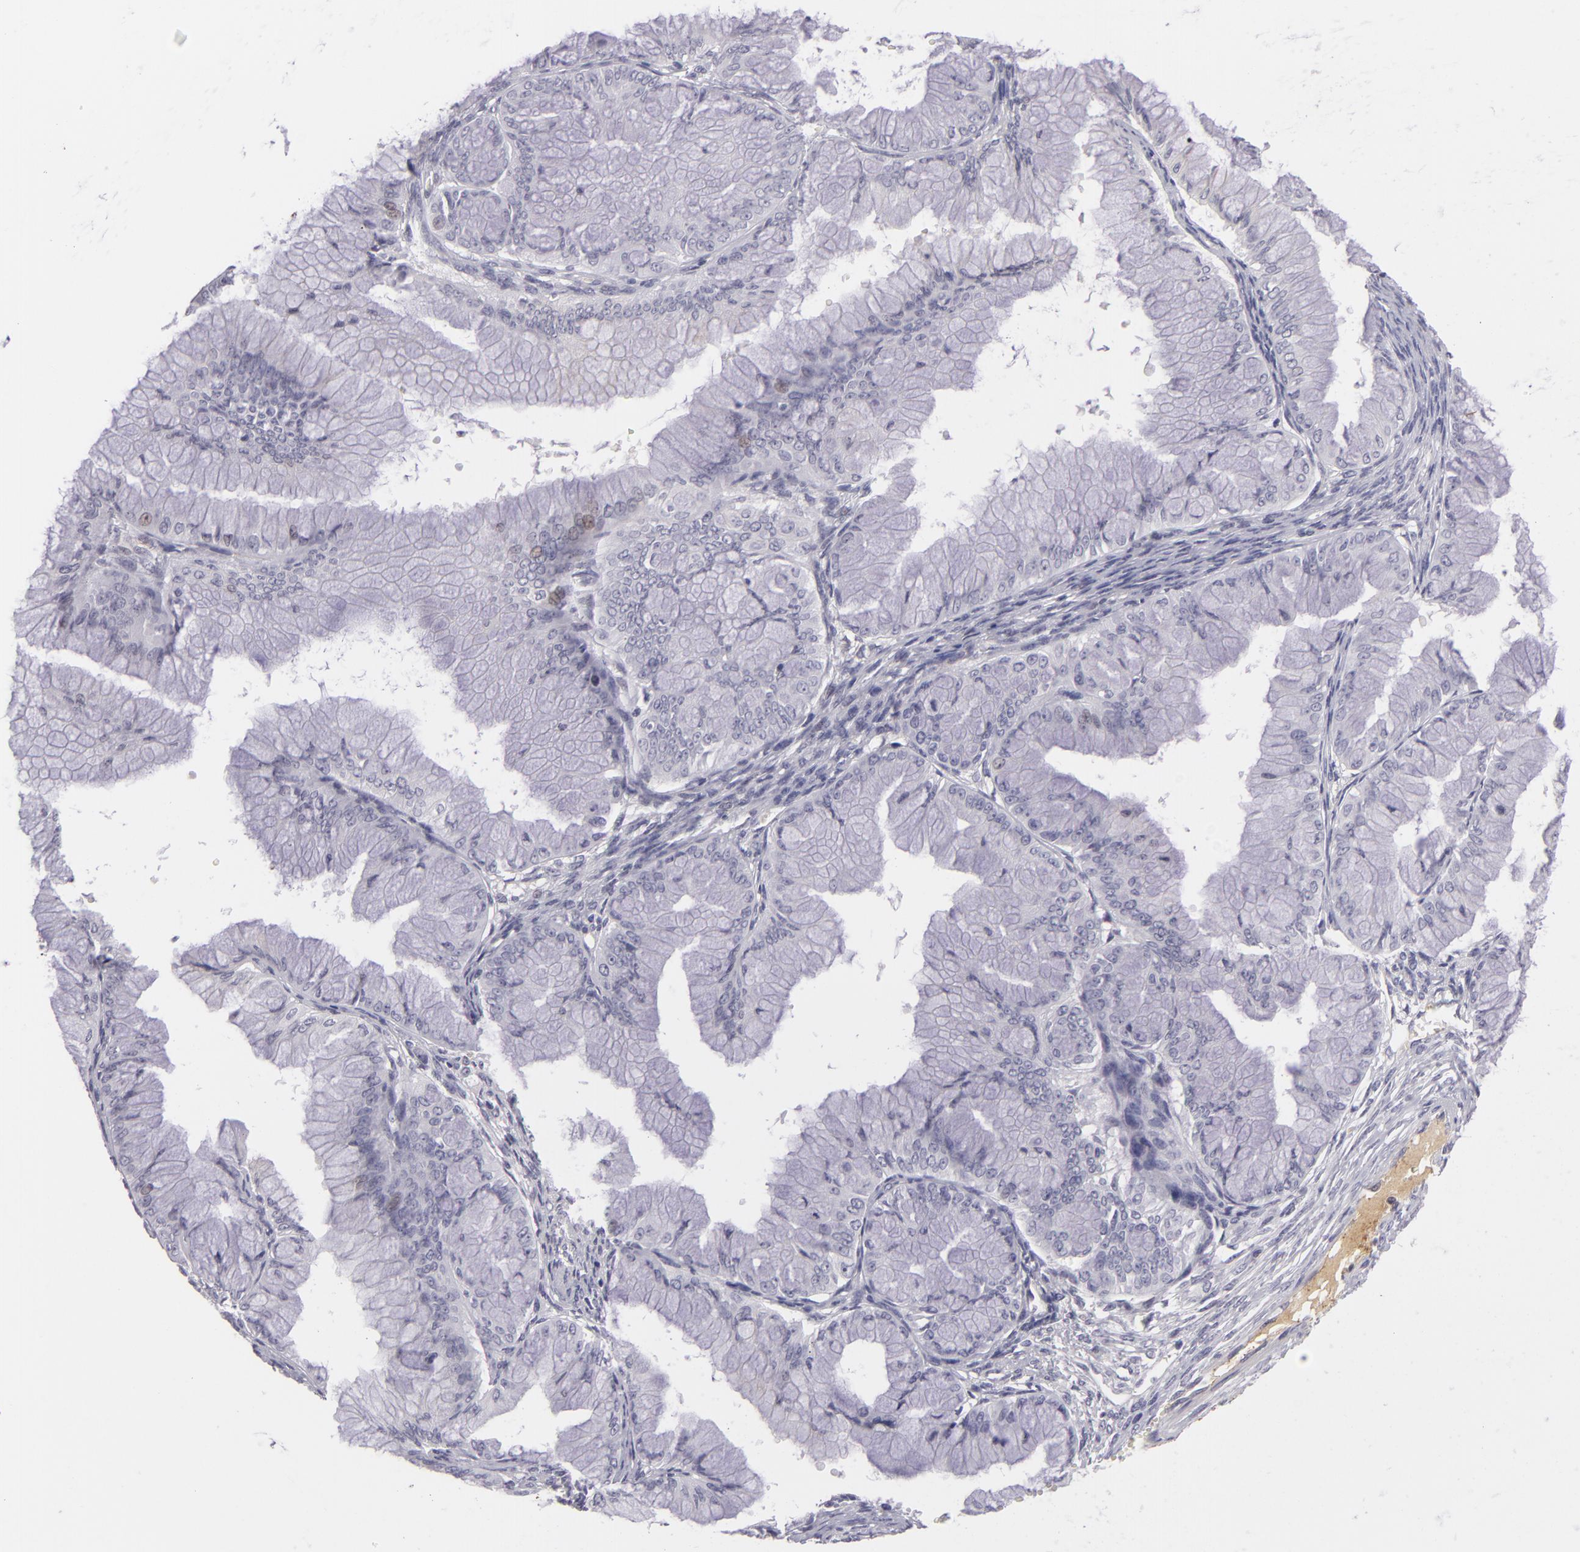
{"staining": {"intensity": "negative", "quantity": "none", "location": "none"}, "tissue": "ovarian cancer", "cell_type": "Tumor cells", "image_type": "cancer", "snomed": [{"axis": "morphology", "description": "Cystadenocarcinoma, mucinous, NOS"}, {"axis": "topography", "description": "Ovary"}], "caption": "An image of ovarian cancer (mucinous cystadenocarcinoma) stained for a protein demonstrates no brown staining in tumor cells. (DAB (3,3'-diaminobenzidine) IHC visualized using brightfield microscopy, high magnification).", "gene": "CTNNB1", "patient": {"sex": "female", "age": 63}}